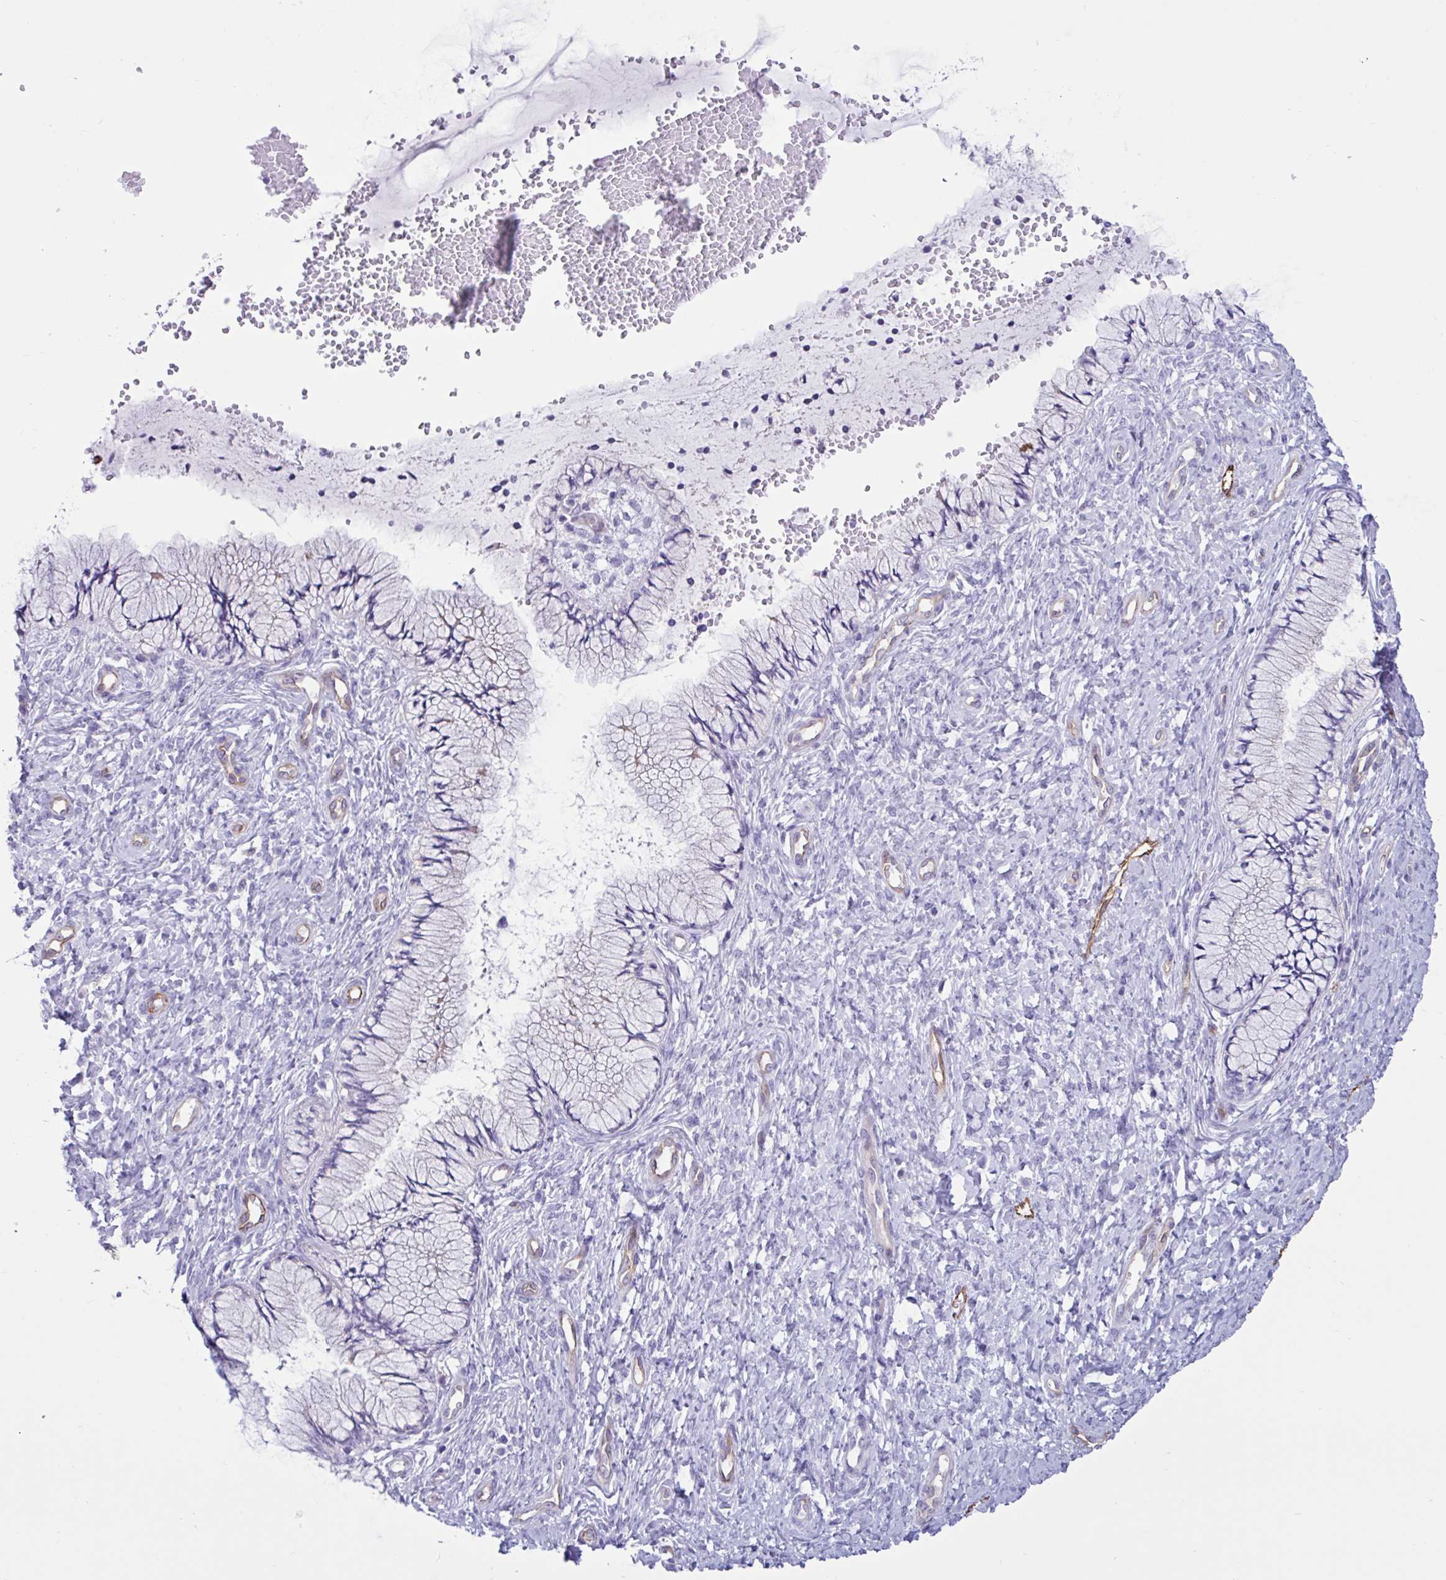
{"staining": {"intensity": "negative", "quantity": "none", "location": "none"}, "tissue": "cervix", "cell_type": "Glandular cells", "image_type": "normal", "snomed": [{"axis": "morphology", "description": "Normal tissue, NOS"}, {"axis": "topography", "description": "Cervix"}], "caption": "A high-resolution histopathology image shows immunohistochemistry (IHC) staining of normal cervix, which exhibits no significant staining in glandular cells.", "gene": "RPL22L1", "patient": {"sex": "female", "age": 37}}